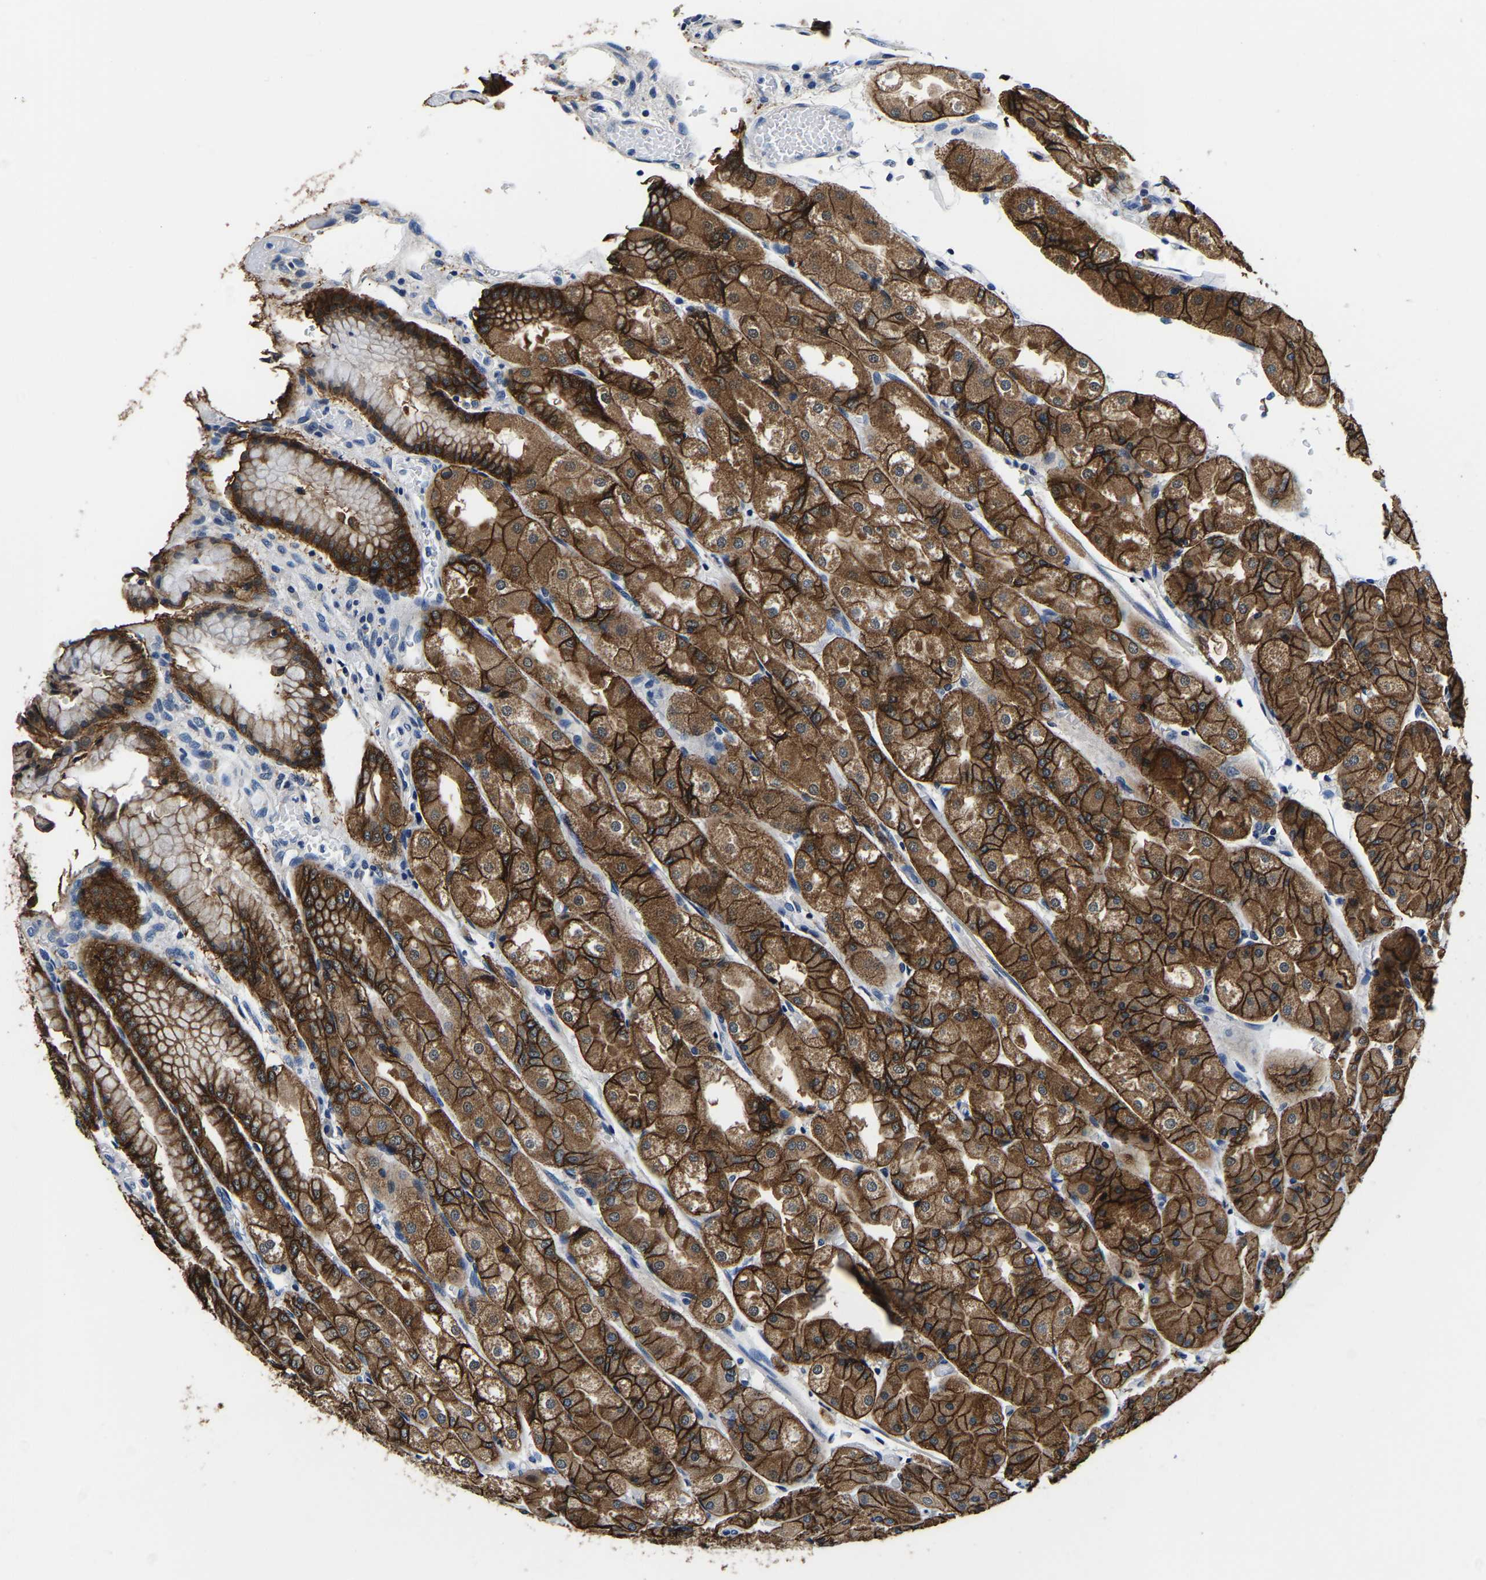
{"staining": {"intensity": "strong", "quantity": ">75%", "location": "cytoplasmic/membranous"}, "tissue": "stomach", "cell_type": "Glandular cells", "image_type": "normal", "snomed": [{"axis": "morphology", "description": "Normal tissue, NOS"}, {"axis": "topography", "description": "Stomach, upper"}], "caption": "Immunohistochemistry (IHC) staining of benign stomach, which reveals high levels of strong cytoplasmic/membranous staining in approximately >75% of glandular cells indicating strong cytoplasmic/membranous protein staining. The staining was performed using DAB (3,3'-diaminobenzidine) (brown) for protein detection and nuclei were counterstained in hematoxylin (blue).", "gene": "ACO1", "patient": {"sex": "male", "age": 72}}